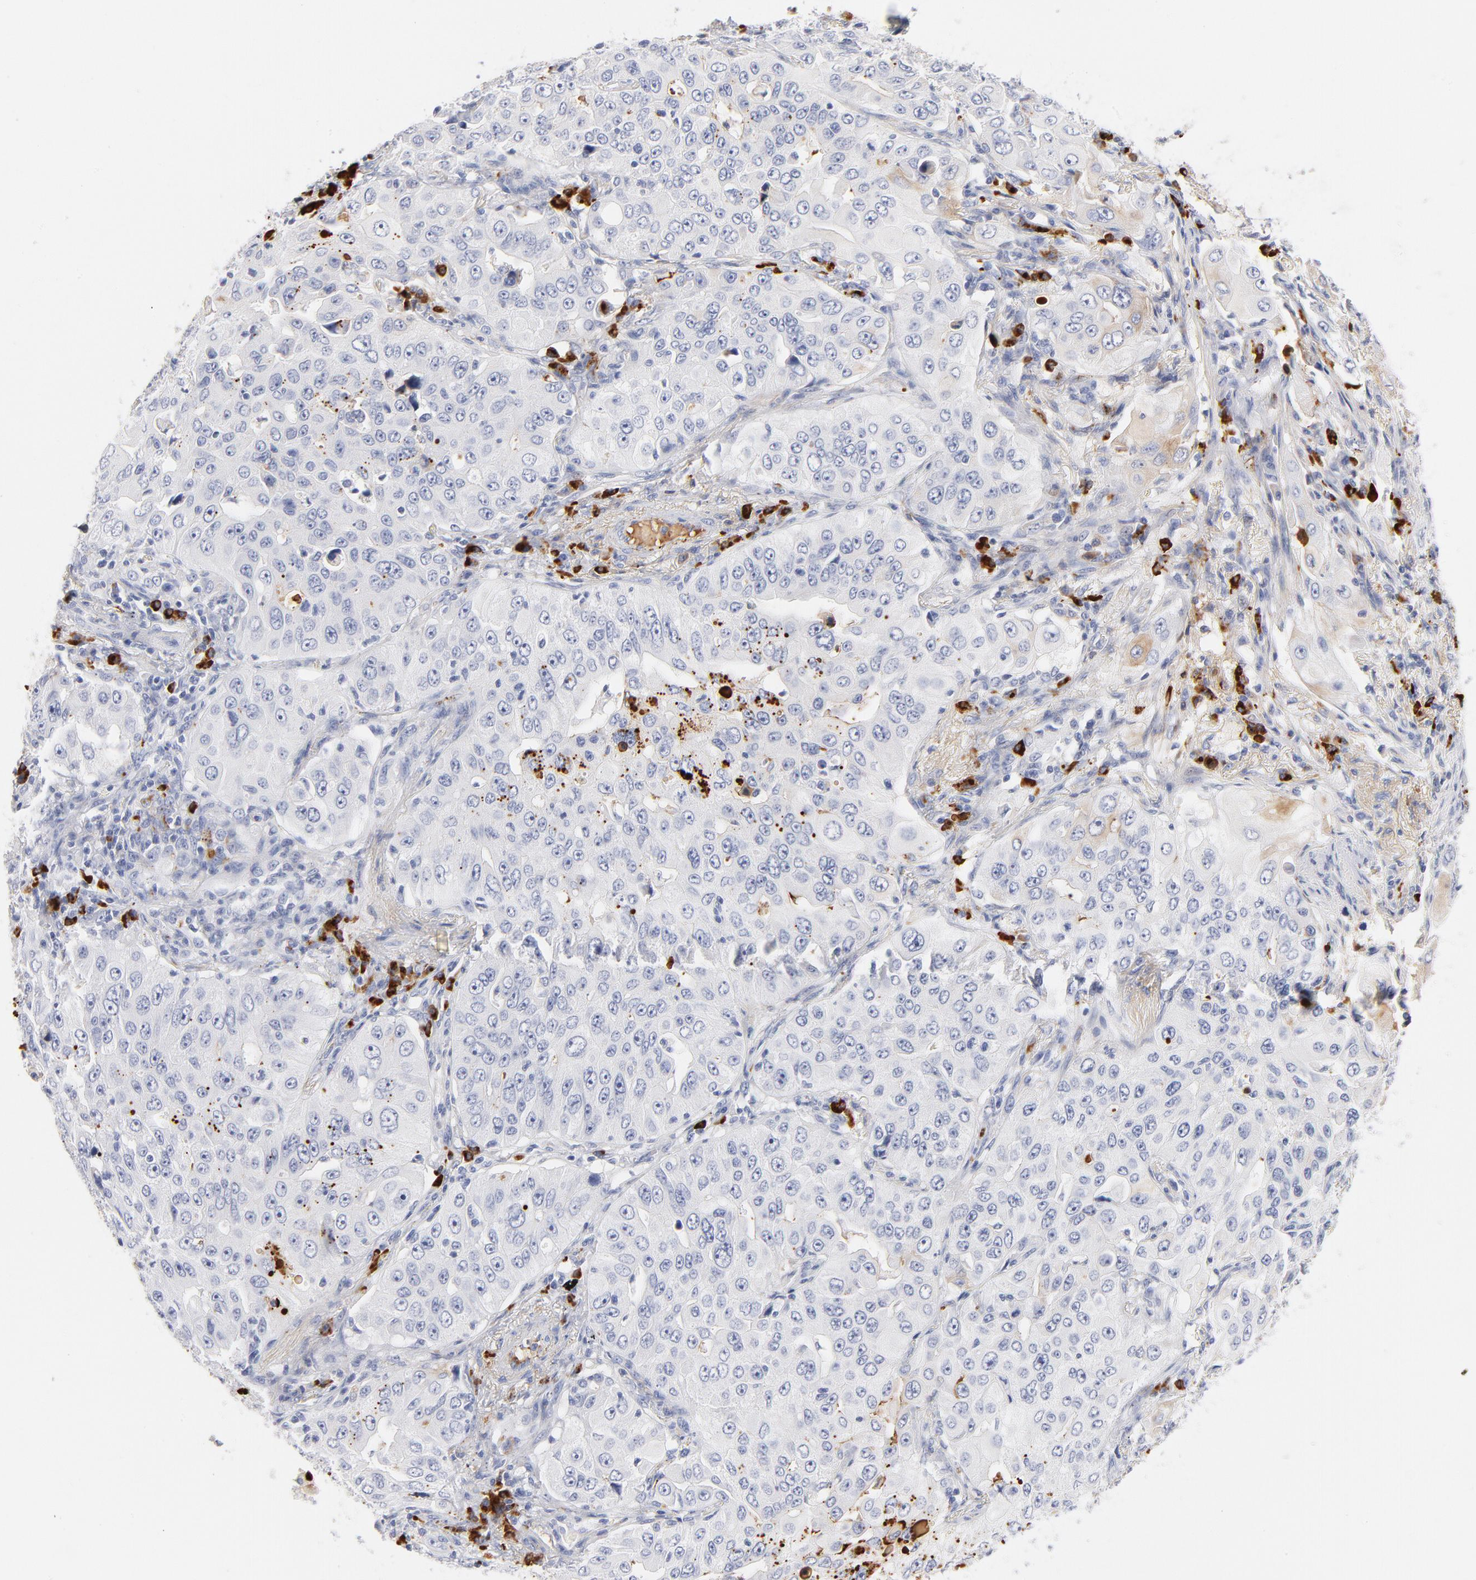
{"staining": {"intensity": "negative", "quantity": "none", "location": "none"}, "tissue": "lung cancer", "cell_type": "Tumor cells", "image_type": "cancer", "snomed": [{"axis": "morphology", "description": "Adenocarcinoma, NOS"}, {"axis": "topography", "description": "Lung"}], "caption": "Lung cancer was stained to show a protein in brown. There is no significant expression in tumor cells.", "gene": "PLAT", "patient": {"sex": "male", "age": 84}}